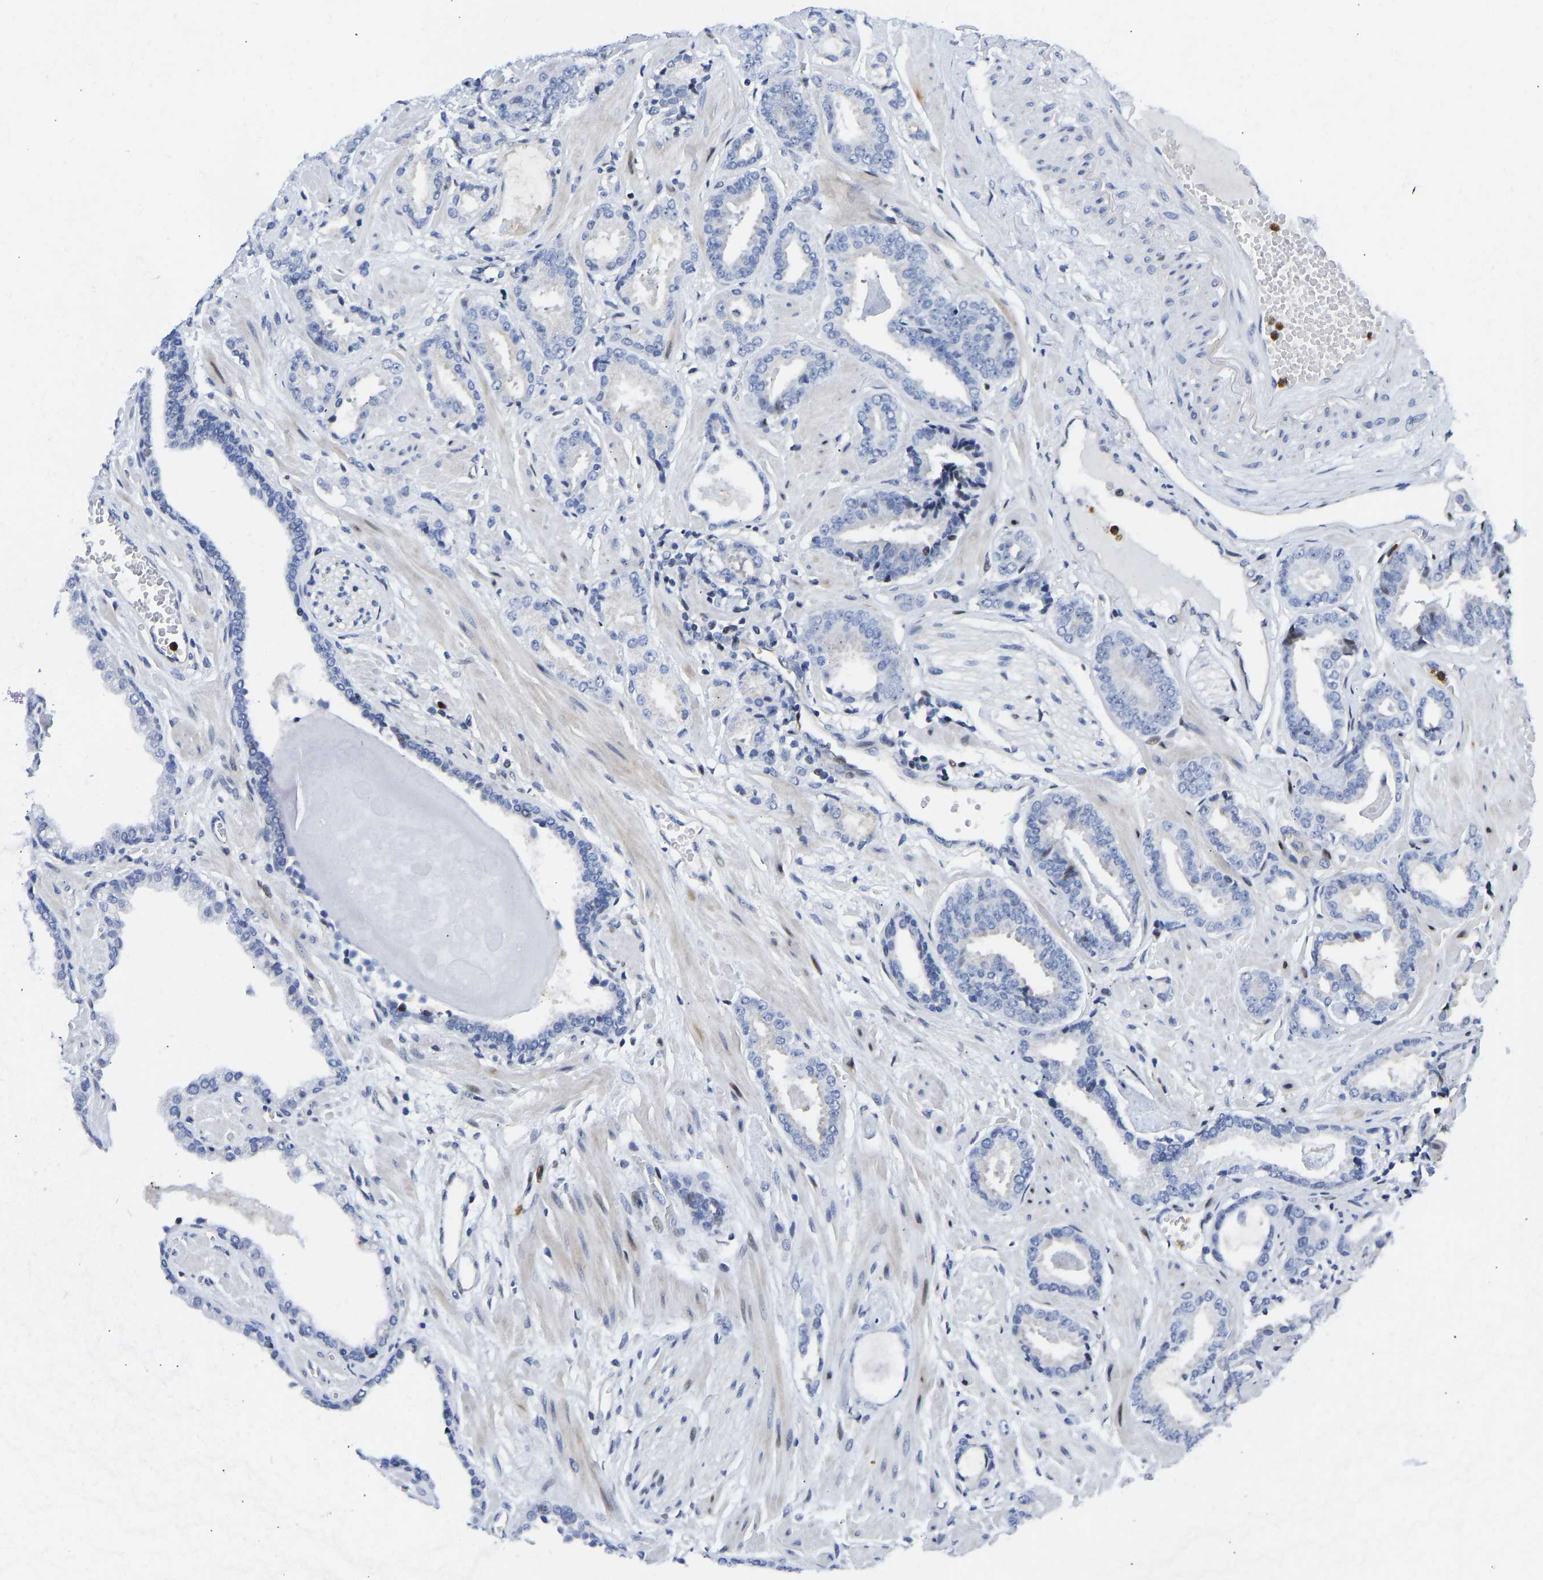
{"staining": {"intensity": "negative", "quantity": "none", "location": "none"}, "tissue": "prostate cancer", "cell_type": "Tumor cells", "image_type": "cancer", "snomed": [{"axis": "morphology", "description": "Adenocarcinoma, Low grade"}, {"axis": "topography", "description": "Prostate"}], "caption": "Prostate cancer (low-grade adenocarcinoma) was stained to show a protein in brown. There is no significant expression in tumor cells.", "gene": "HDAC5", "patient": {"sex": "male", "age": 53}}